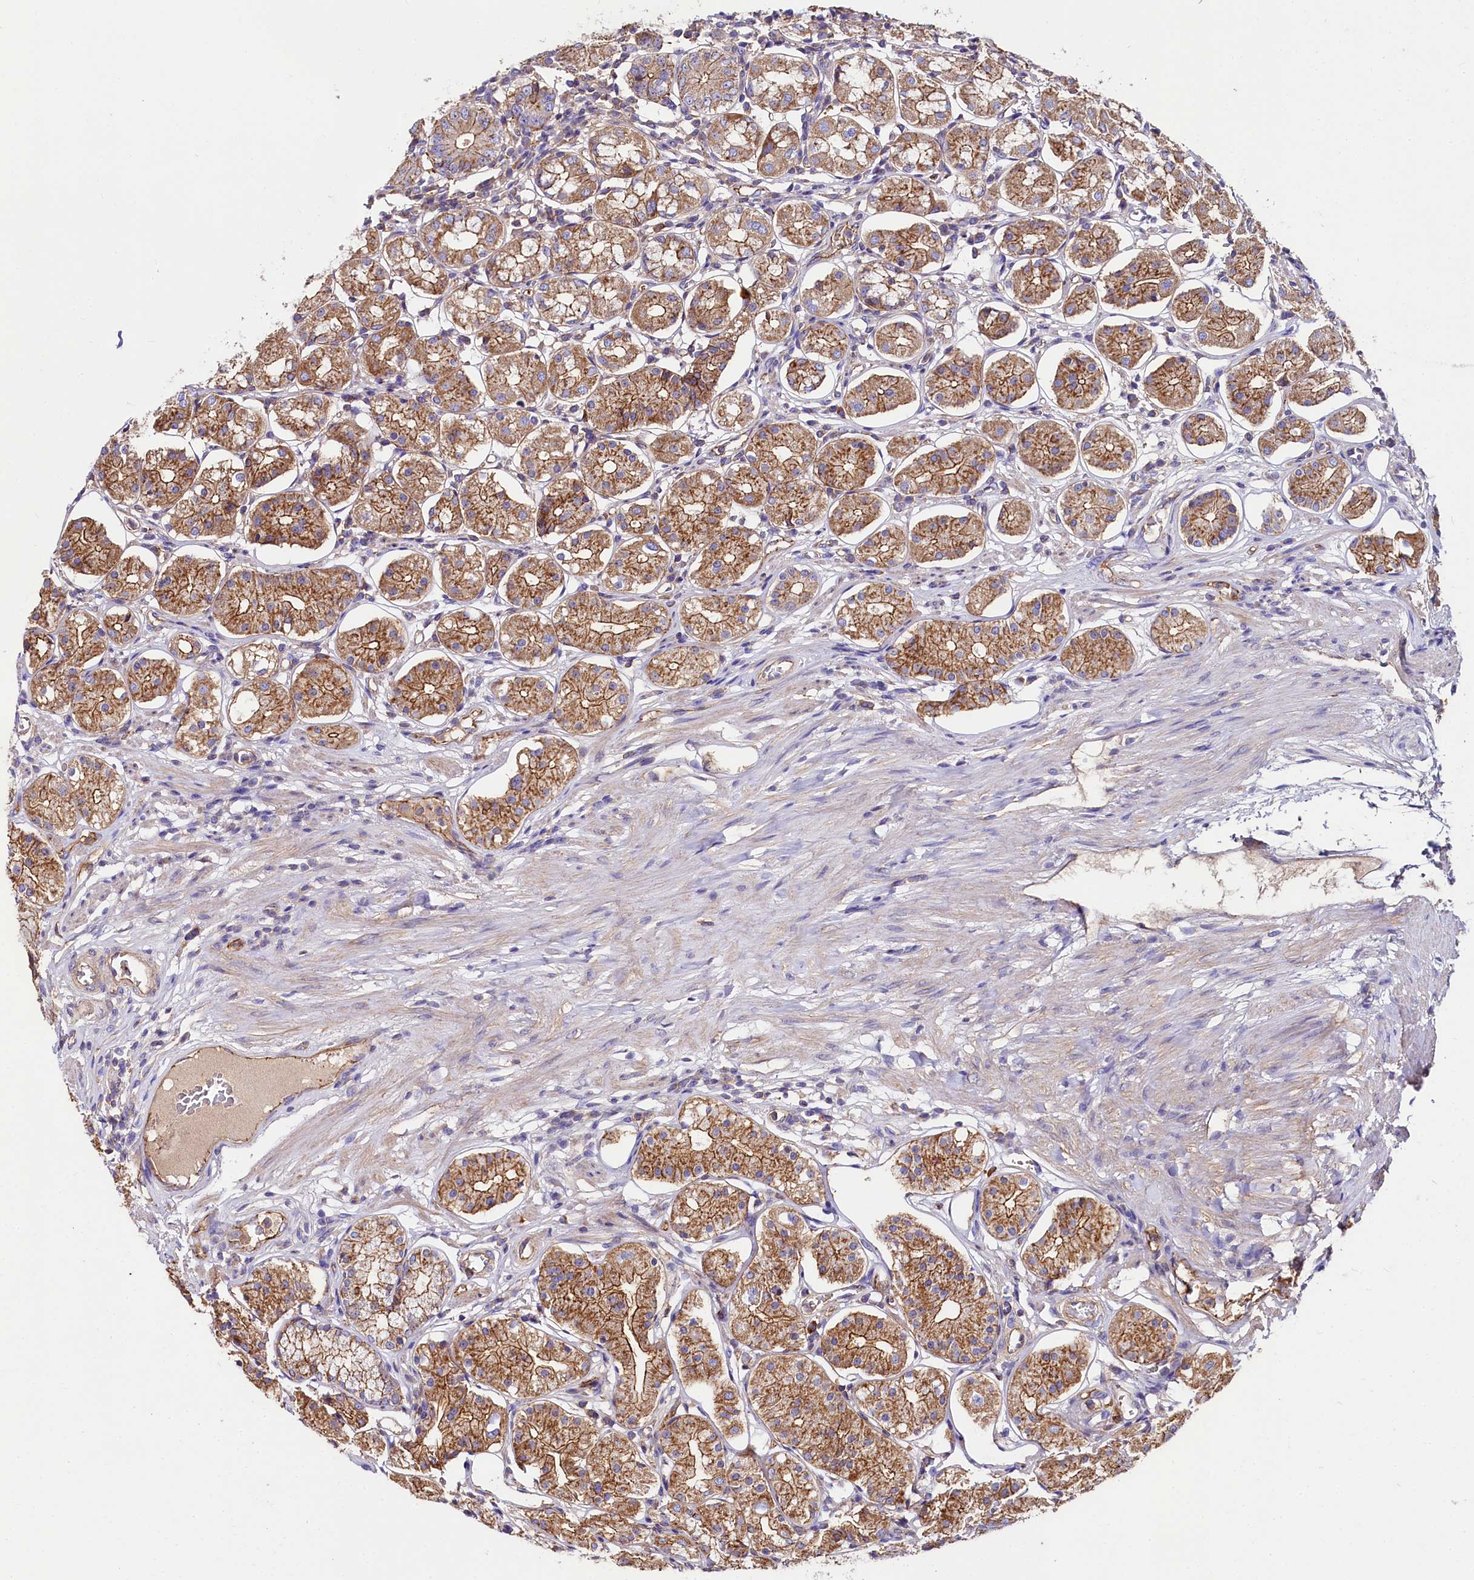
{"staining": {"intensity": "moderate", "quantity": ">75%", "location": "cytoplasmic/membranous"}, "tissue": "stomach", "cell_type": "Glandular cells", "image_type": "normal", "snomed": [{"axis": "morphology", "description": "Normal tissue, NOS"}, {"axis": "topography", "description": "Stomach, lower"}], "caption": "A photomicrograph showing moderate cytoplasmic/membranous staining in about >75% of glandular cells in unremarkable stomach, as visualized by brown immunohistochemical staining.", "gene": "FCHSD2", "patient": {"sex": "female", "age": 56}}